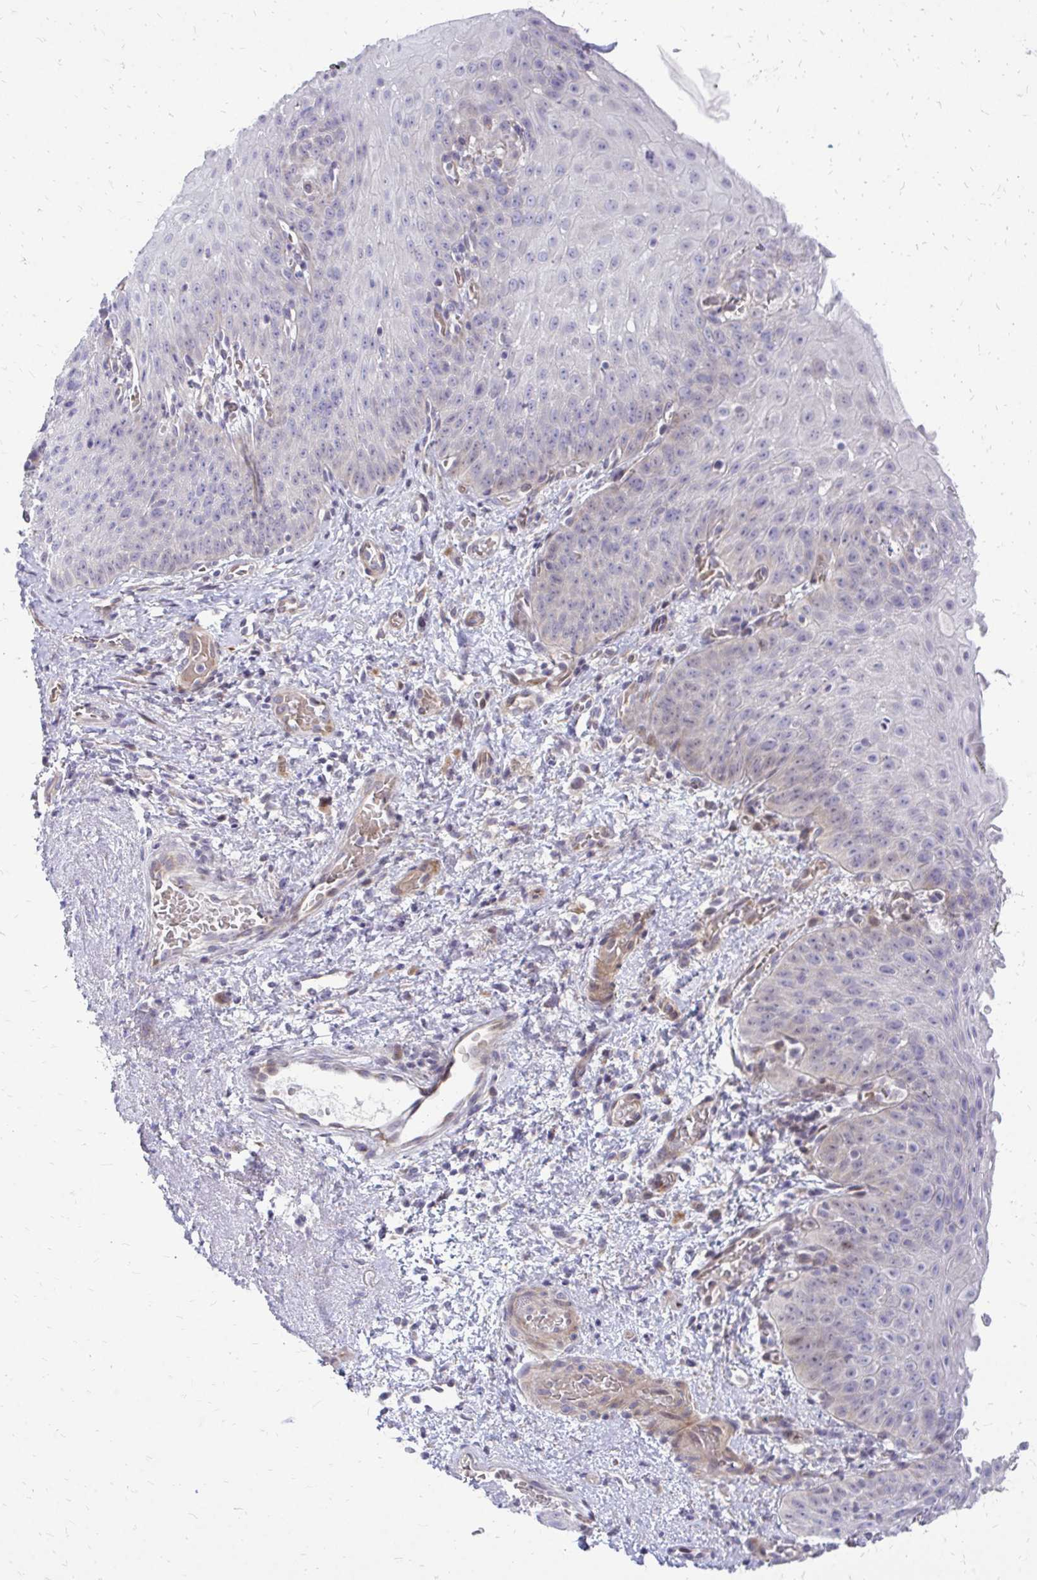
{"staining": {"intensity": "negative", "quantity": "none", "location": "none"}, "tissue": "esophagus", "cell_type": "Squamous epithelial cells", "image_type": "normal", "snomed": [{"axis": "morphology", "description": "Normal tissue, NOS"}, {"axis": "topography", "description": "Esophagus"}], "caption": "Immunohistochemical staining of normal human esophagus reveals no significant positivity in squamous epithelial cells.", "gene": "PPDPFL", "patient": {"sex": "male", "age": 71}}